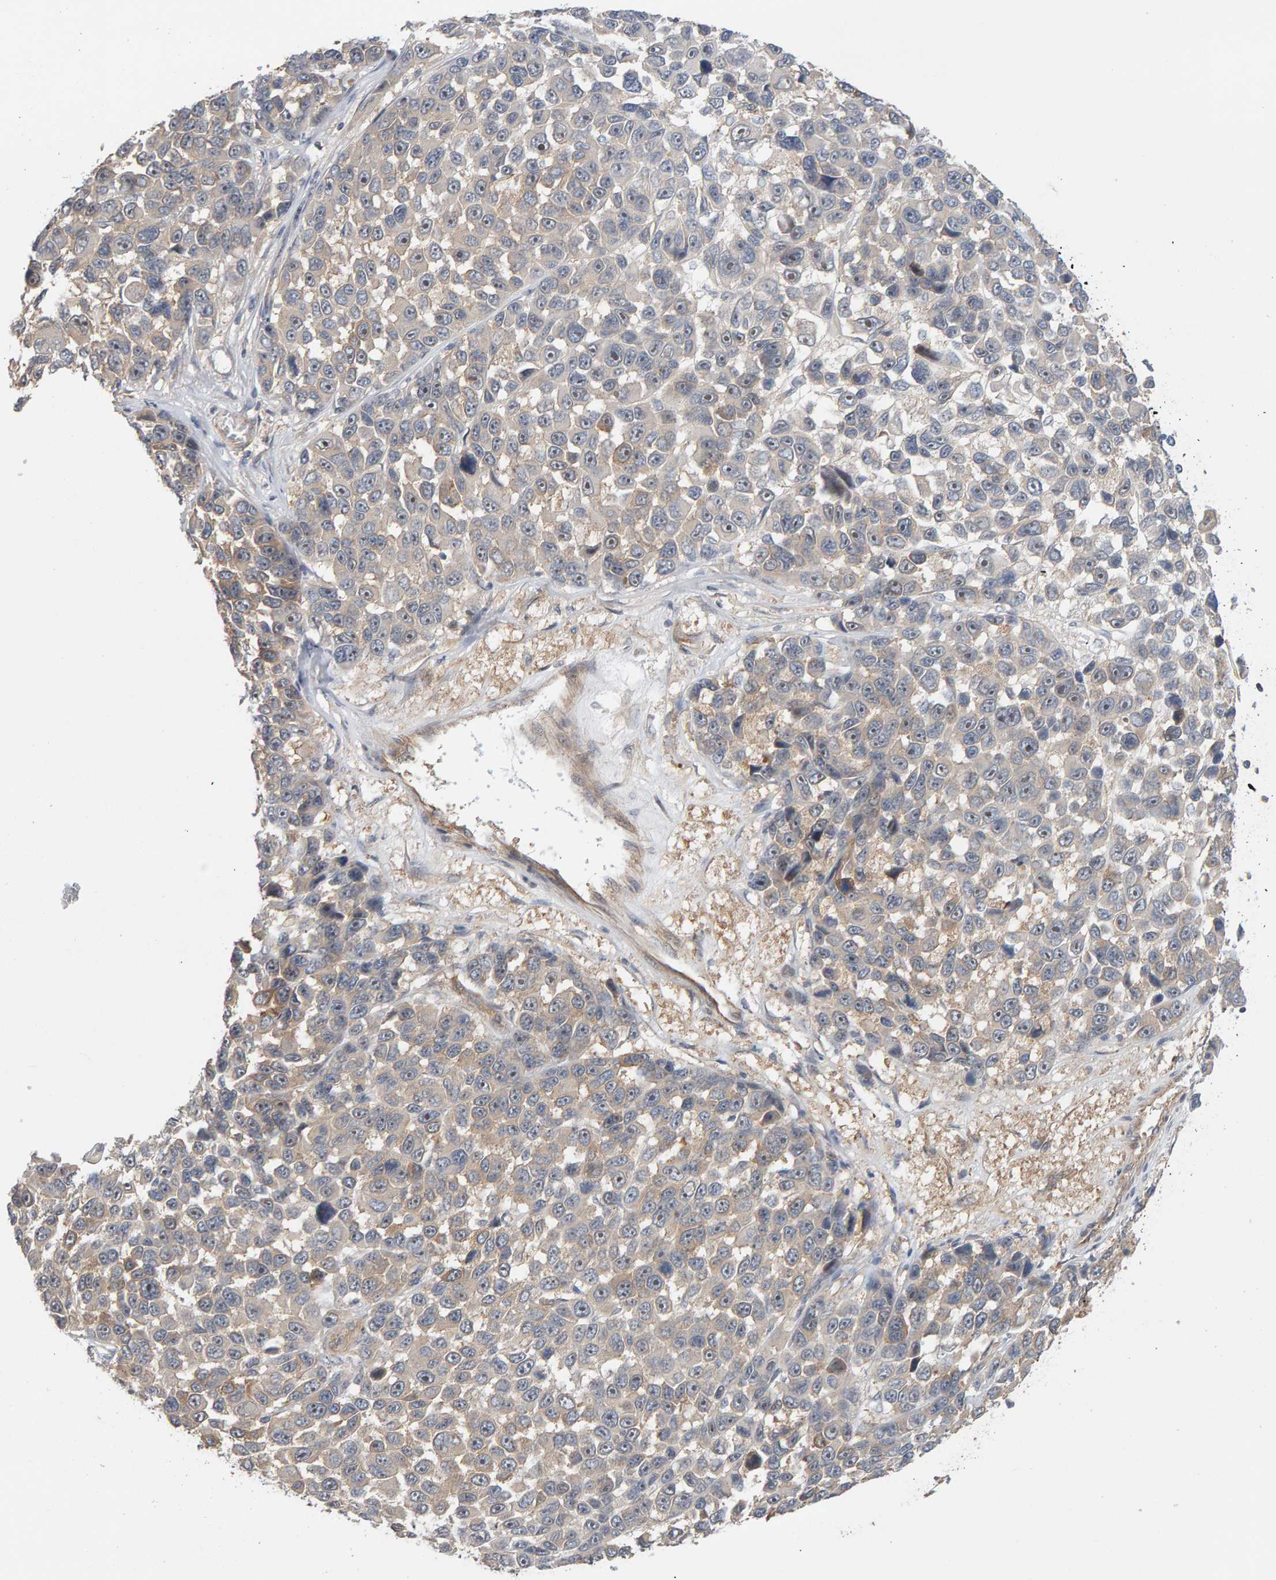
{"staining": {"intensity": "weak", "quantity": "<25%", "location": "cytoplasmic/membranous,nuclear"}, "tissue": "melanoma", "cell_type": "Tumor cells", "image_type": "cancer", "snomed": [{"axis": "morphology", "description": "Malignant melanoma, NOS"}, {"axis": "topography", "description": "Skin"}], "caption": "DAB (3,3'-diaminobenzidine) immunohistochemical staining of malignant melanoma displays no significant positivity in tumor cells.", "gene": "PPP1R16A", "patient": {"sex": "male", "age": 53}}